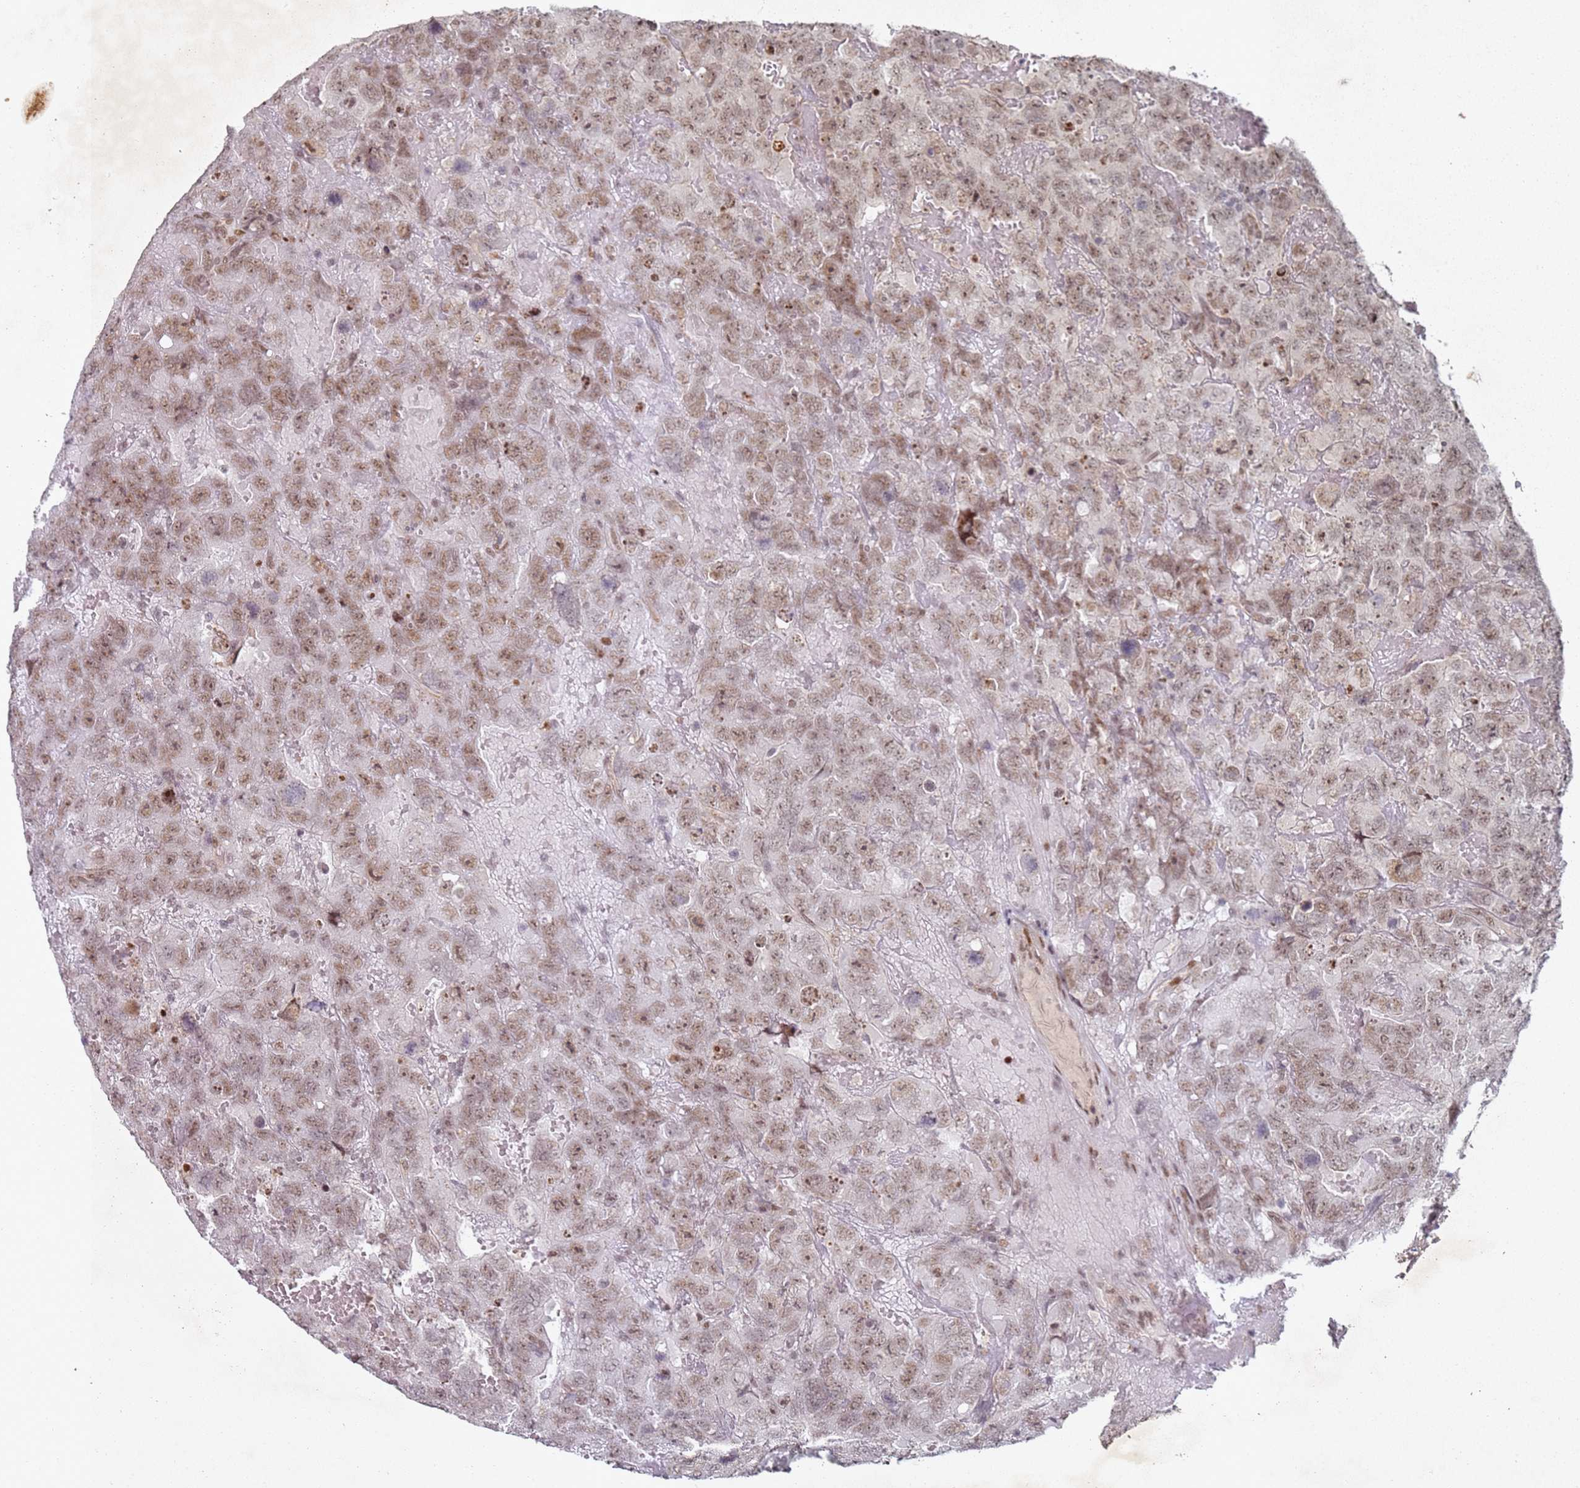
{"staining": {"intensity": "moderate", "quantity": ">75%", "location": "nuclear"}, "tissue": "testis cancer", "cell_type": "Tumor cells", "image_type": "cancer", "snomed": [{"axis": "morphology", "description": "Carcinoma, Embryonal, NOS"}, {"axis": "topography", "description": "Testis"}], "caption": "Testis cancer tissue displays moderate nuclear positivity in approximately >75% of tumor cells, visualized by immunohistochemistry.", "gene": "ATF6B", "patient": {"sex": "male", "age": 45}}